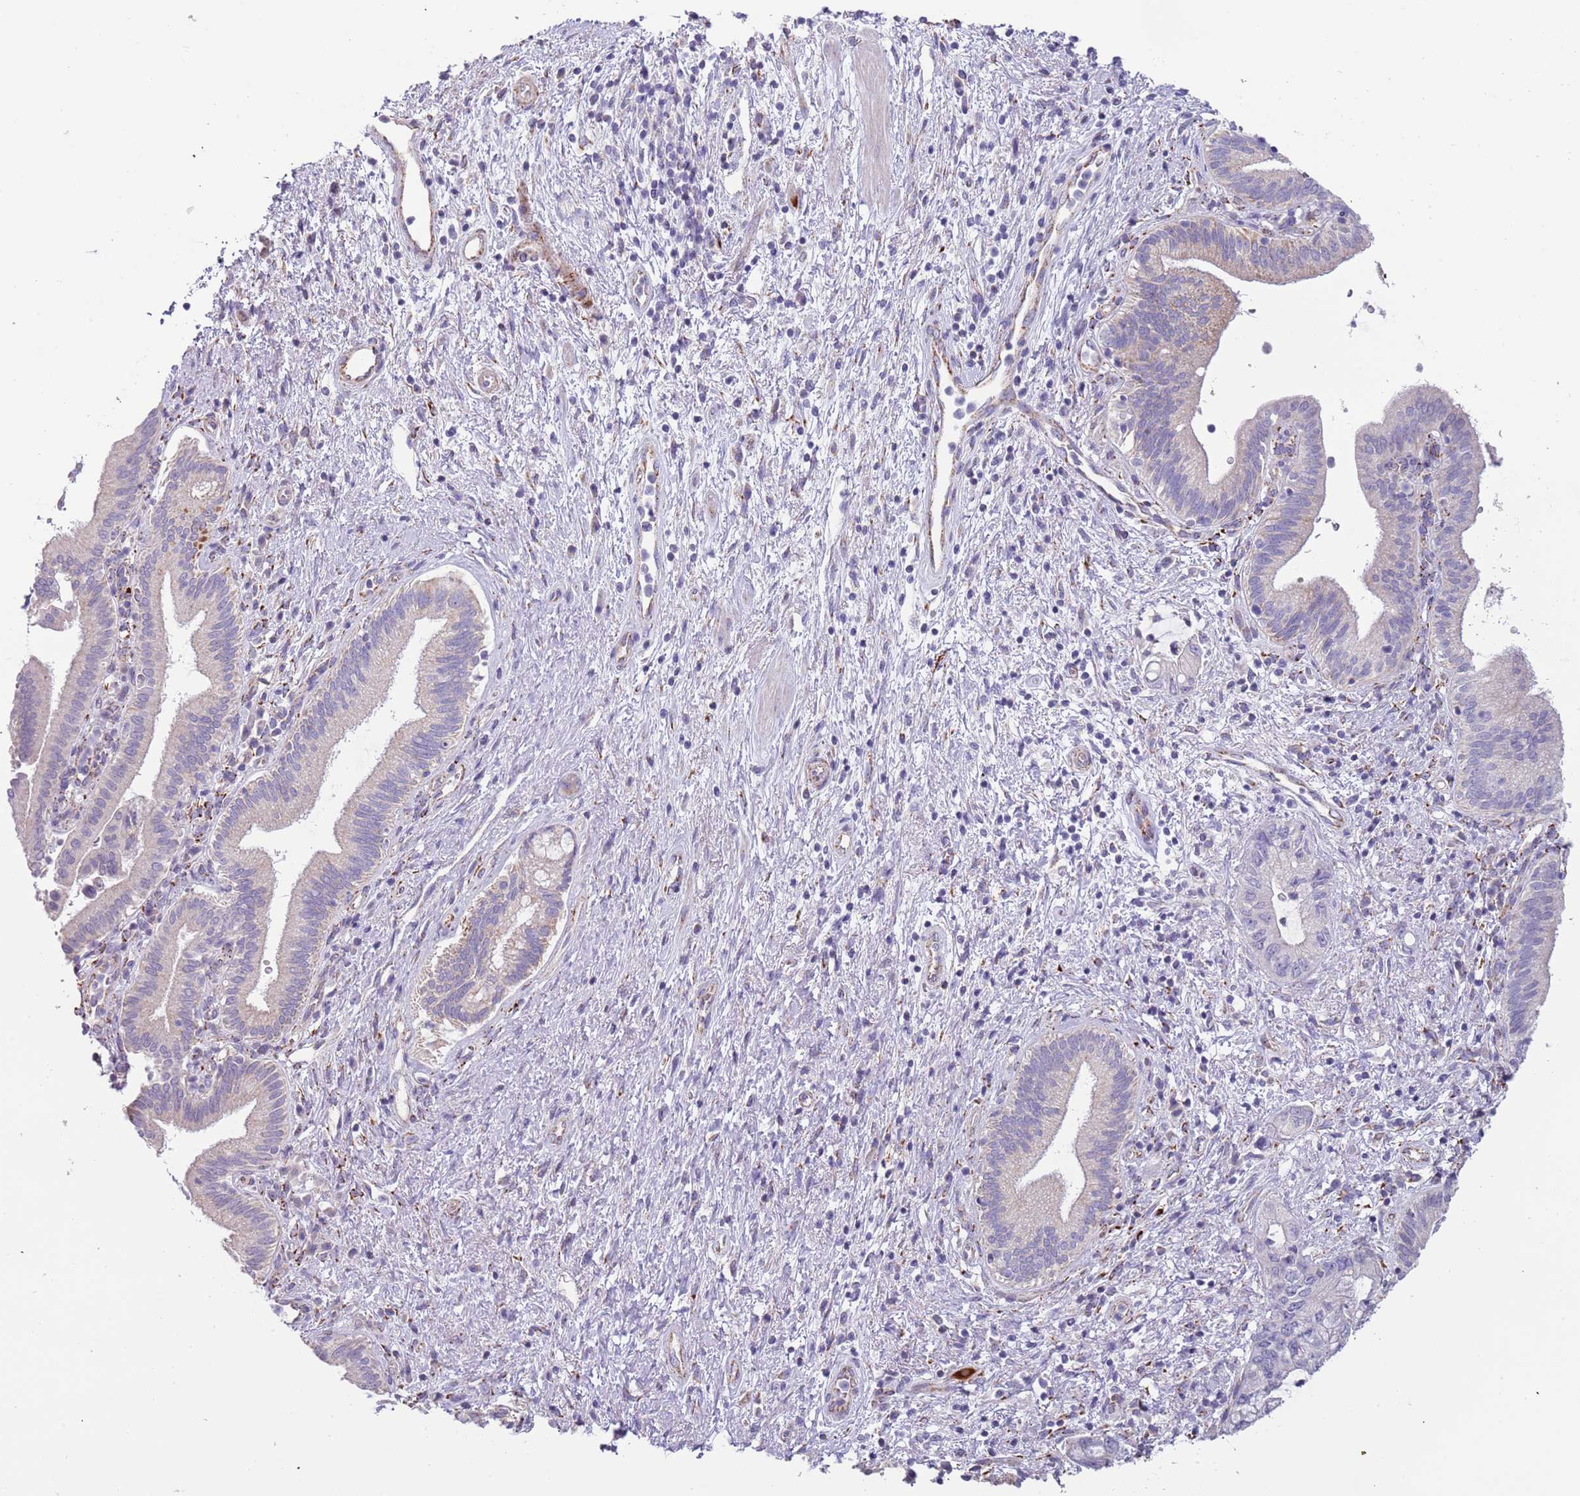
{"staining": {"intensity": "negative", "quantity": "none", "location": "none"}, "tissue": "pancreatic cancer", "cell_type": "Tumor cells", "image_type": "cancer", "snomed": [{"axis": "morphology", "description": "Adenocarcinoma, NOS"}, {"axis": "topography", "description": "Pancreas"}], "caption": "An immunohistochemistry photomicrograph of adenocarcinoma (pancreatic) is shown. There is no staining in tumor cells of adenocarcinoma (pancreatic).", "gene": "RNF222", "patient": {"sex": "female", "age": 73}}